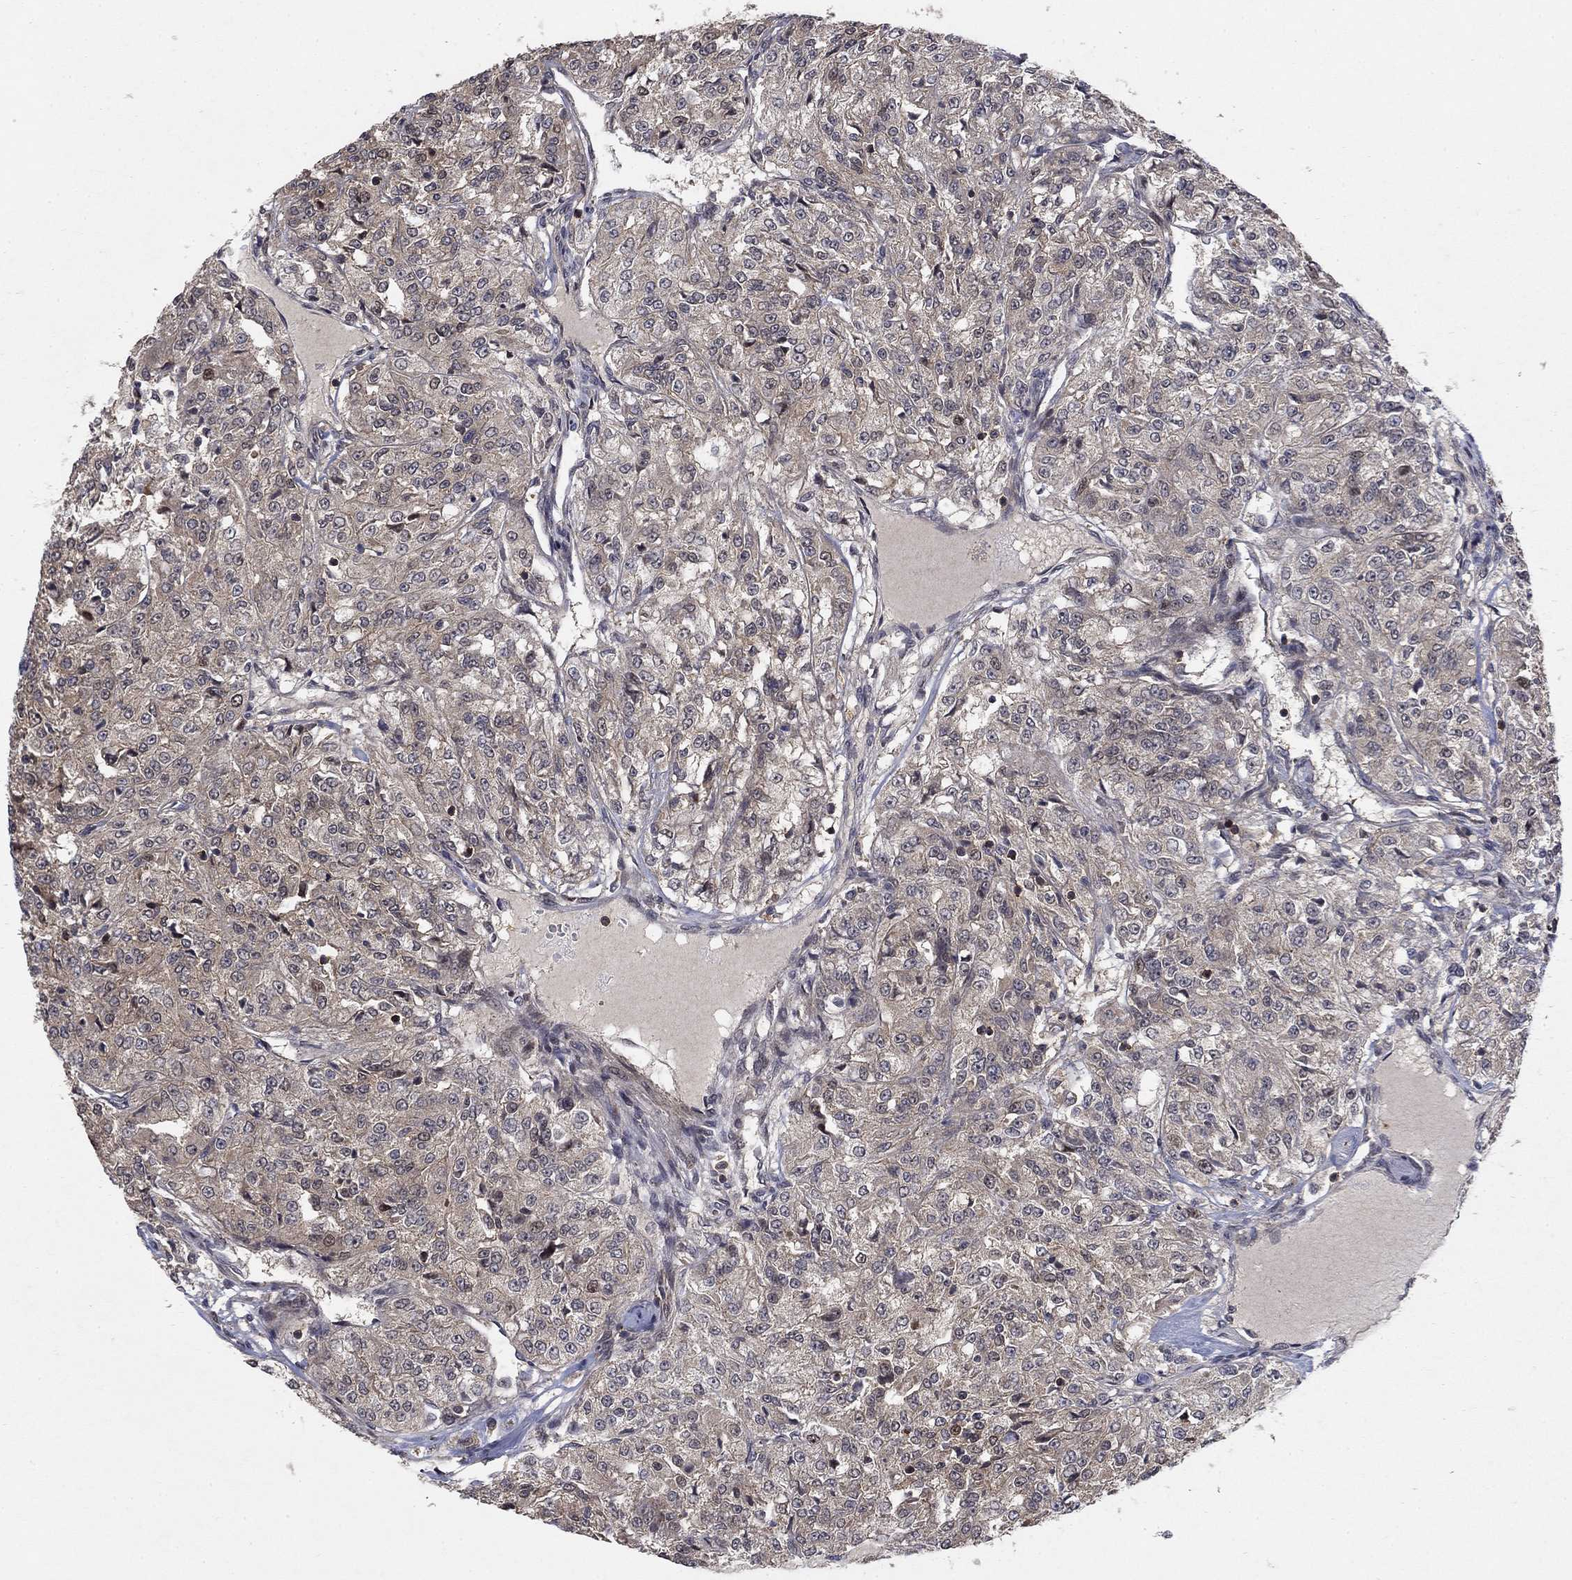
{"staining": {"intensity": "weak", "quantity": "25%-75%", "location": "cytoplasmic/membranous"}, "tissue": "renal cancer", "cell_type": "Tumor cells", "image_type": "cancer", "snomed": [{"axis": "morphology", "description": "Adenocarcinoma, NOS"}, {"axis": "topography", "description": "Kidney"}], "caption": "Approximately 25%-75% of tumor cells in adenocarcinoma (renal) demonstrate weak cytoplasmic/membranous protein expression as visualized by brown immunohistochemical staining.", "gene": "CCDC66", "patient": {"sex": "female", "age": 63}}